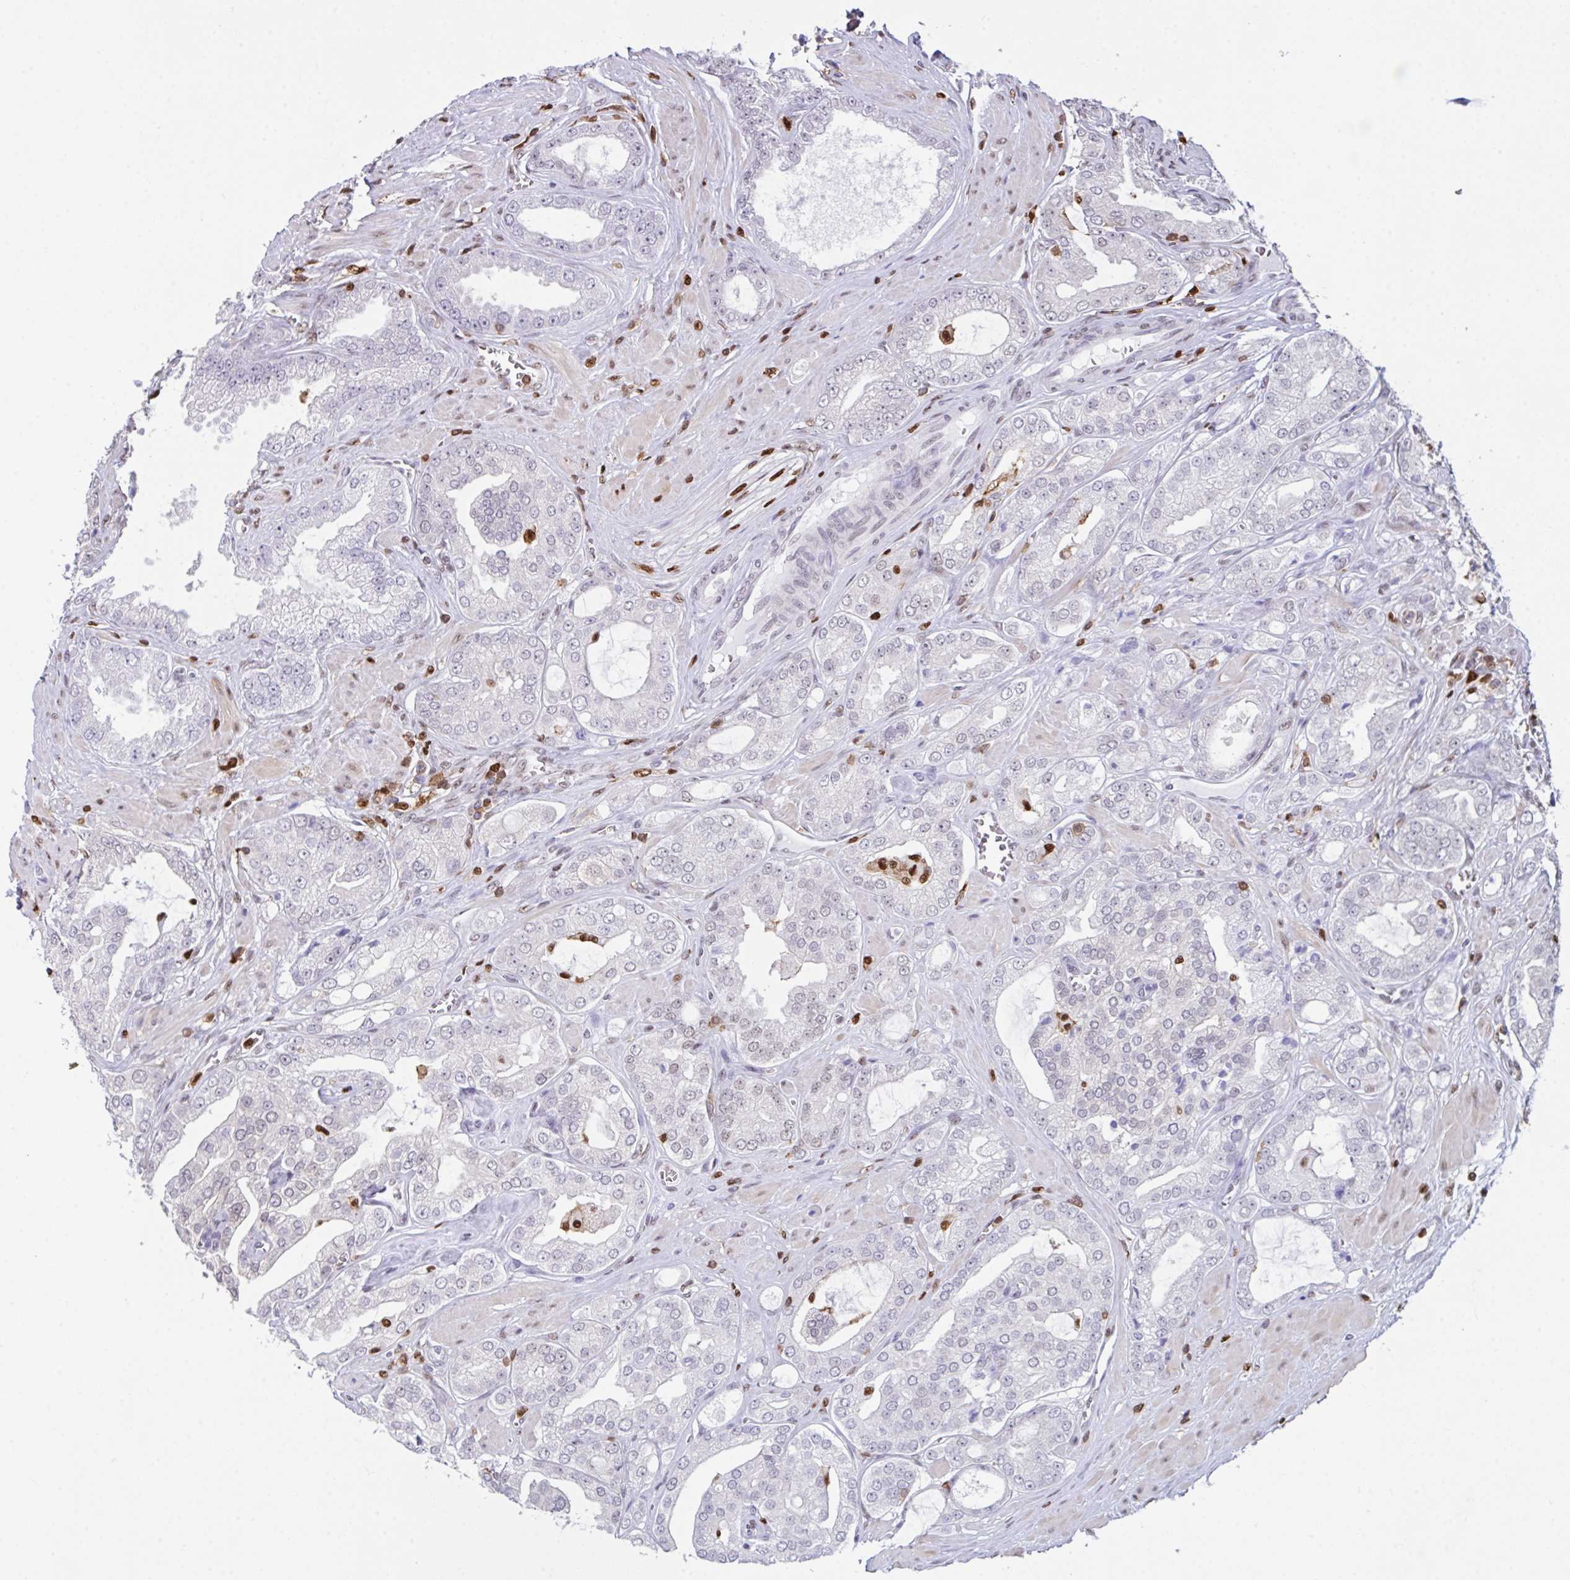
{"staining": {"intensity": "negative", "quantity": "none", "location": "none"}, "tissue": "prostate cancer", "cell_type": "Tumor cells", "image_type": "cancer", "snomed": [{"axis": "morphology", "description": "Adenocarcinoma, High grade"}, {"axis": "topography", "description": "Prostate"}], "caption": "The photomicrograph demonstrates no significant expression in tumor cells of prostate high-grade adenocarcinoma.", "gene": "BTBD10", "patient": {"sex": "male", "age": 66}}